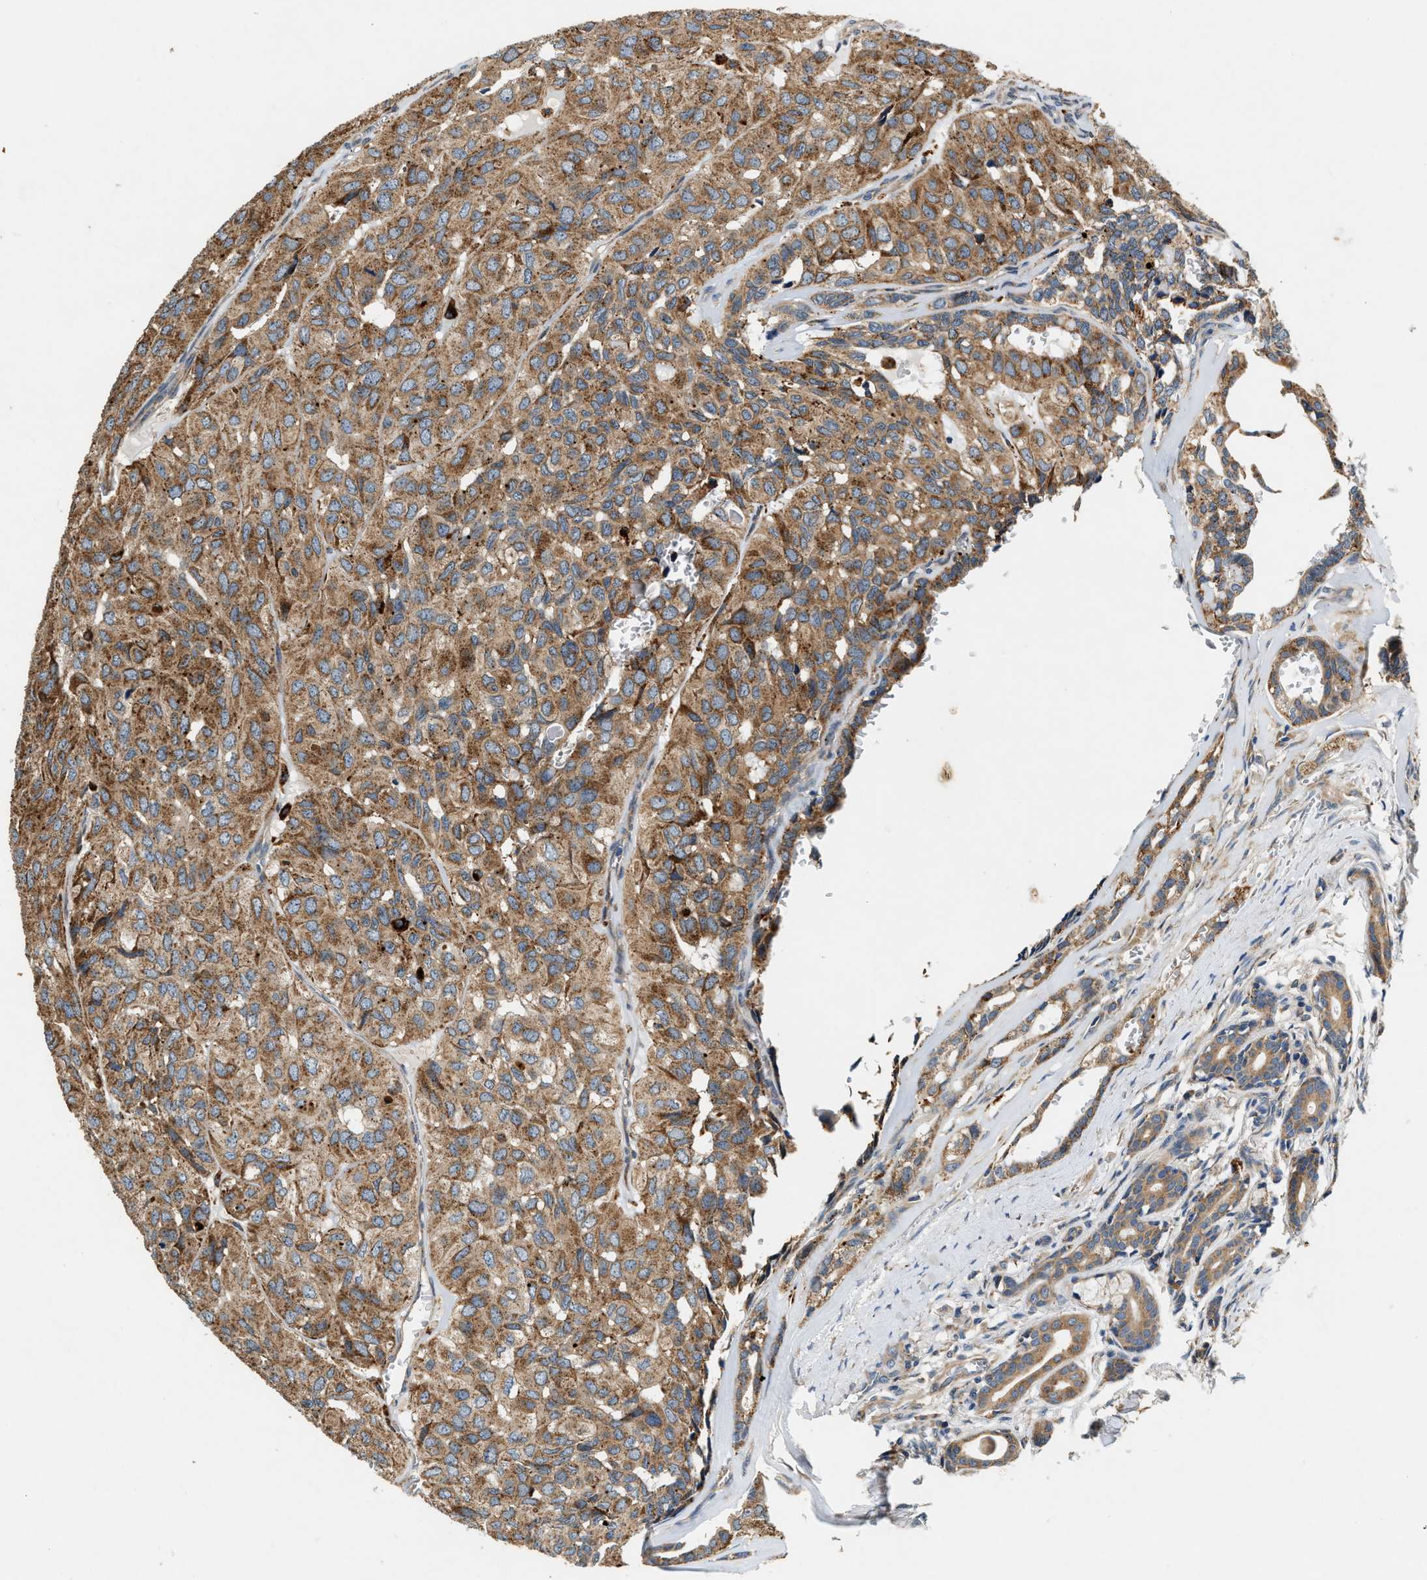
{"staining": {"intensity": "moderate", "quantity": ">75%", "location": "cytoplasmic/membranous"}, "tissue": "head and neck cancer", "cell_type": "Tumor cells", "image_type": "cancer", "snomed": [{"axis": "morphology", "description": "Adenocarcinoma, NOS"}, {"axis": "topography", "description": "Salivary gland, NOS"}, {"axis": "topography", "description": "Head-Neck"}], "caption": "Brown immunohistochemical staining in head and neck cancer reveals moderate cytoplasmic/membranous expression in about >75% of tumor cells. (DAB = brown stain, brightfield microscopy at high magnification).", "gene": "DUSP10", "patient": {"sex": "female", "age": 76}}